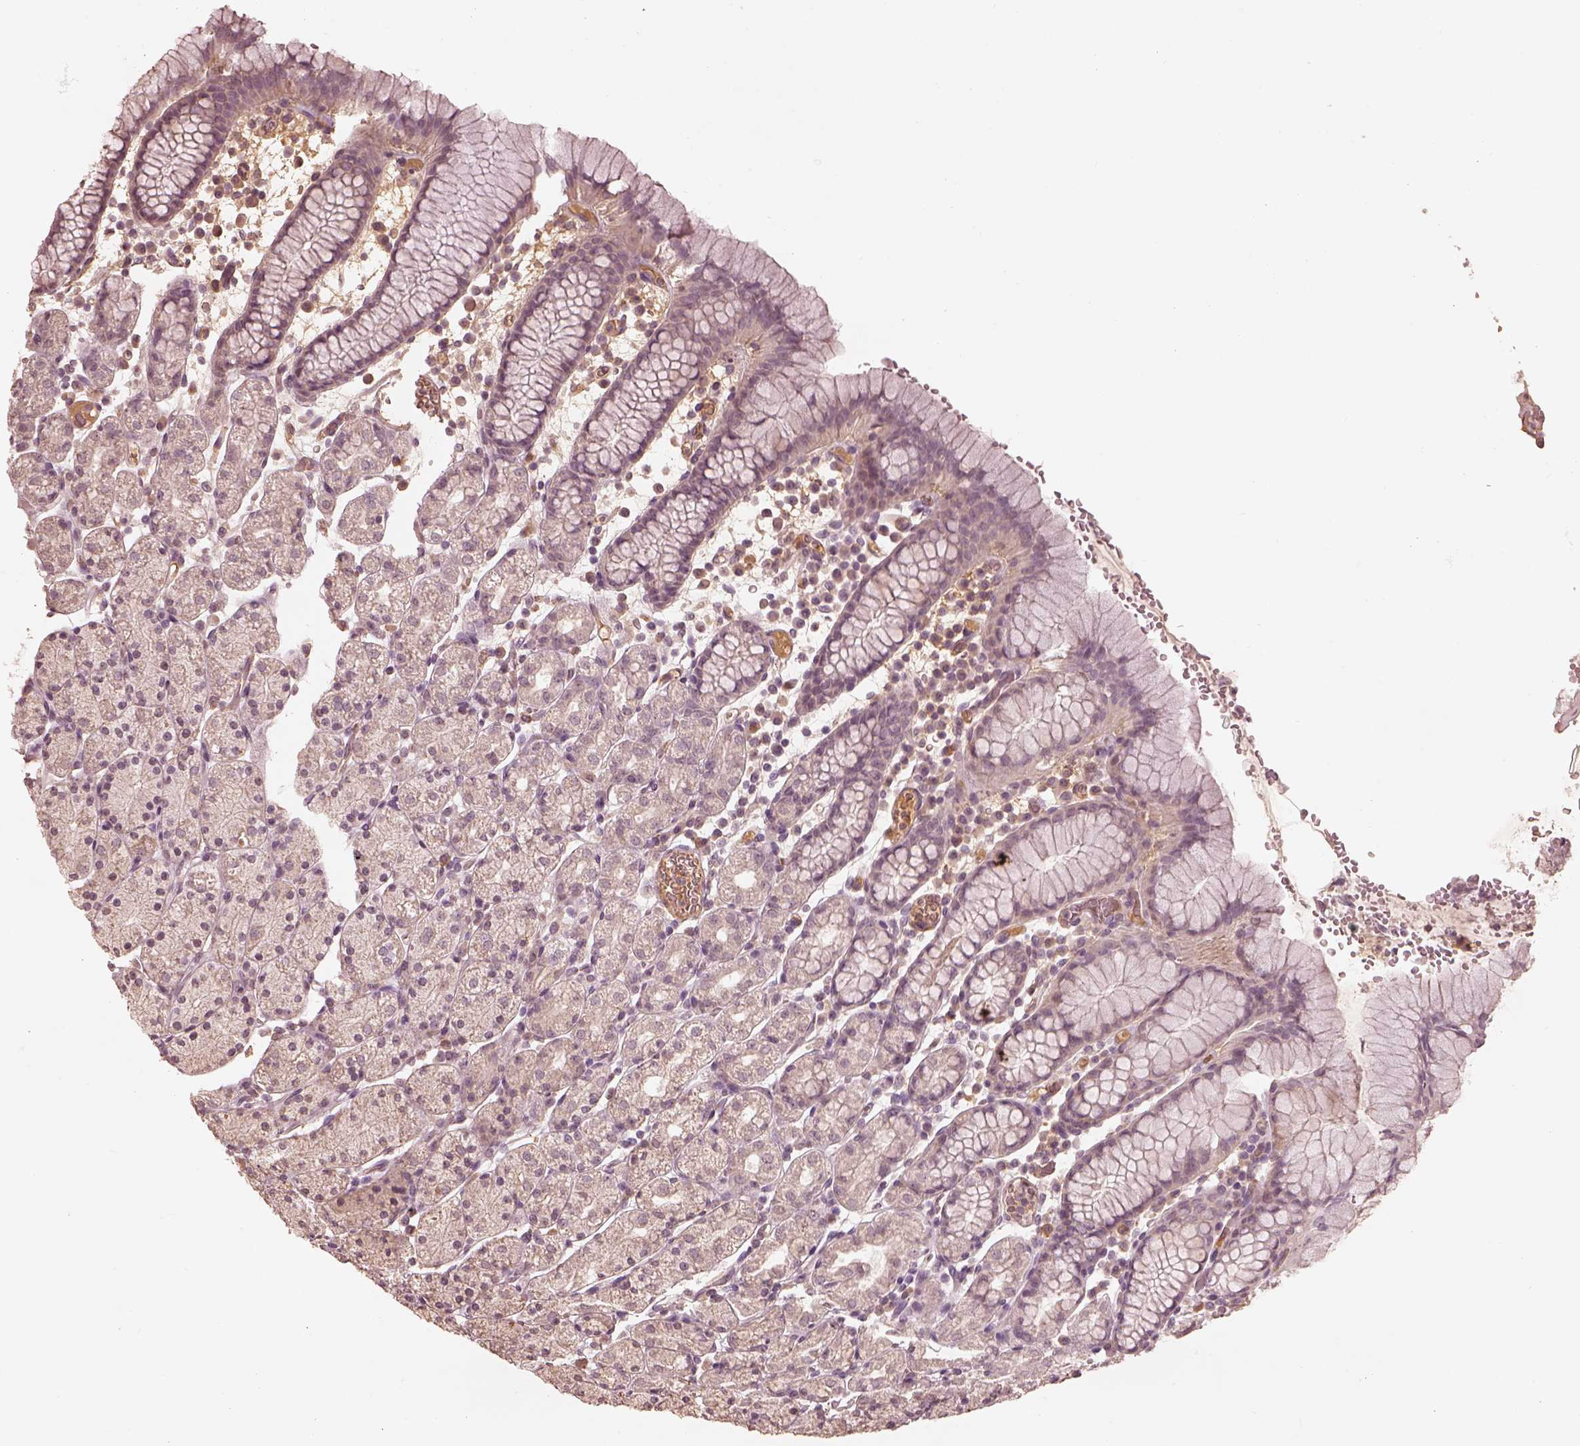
{"staining": {"intensity": "negative", "quantity": "none", "location": "none"}, "tissue": "stomach", "cell_type": "Glandular cells", "image_type": "normal", "snomed": [{"axis": "morphology", "description": "Normal tissue, NOS"}, {"axis": "topography", "description": "Stomach, upper"}, {"axis": "topography", "description": "Stomach"}], "caption": "This is a histopathology image of immunohistochemistry staining of benign stomach, which shows no staining in glandular cells. (DAB (3,3'-diaminobenzidine) IHC visualized using brightfield microscopy, high magnification).", "gene": "CALR3", "patient": {"sex": "male", "age": 62}}